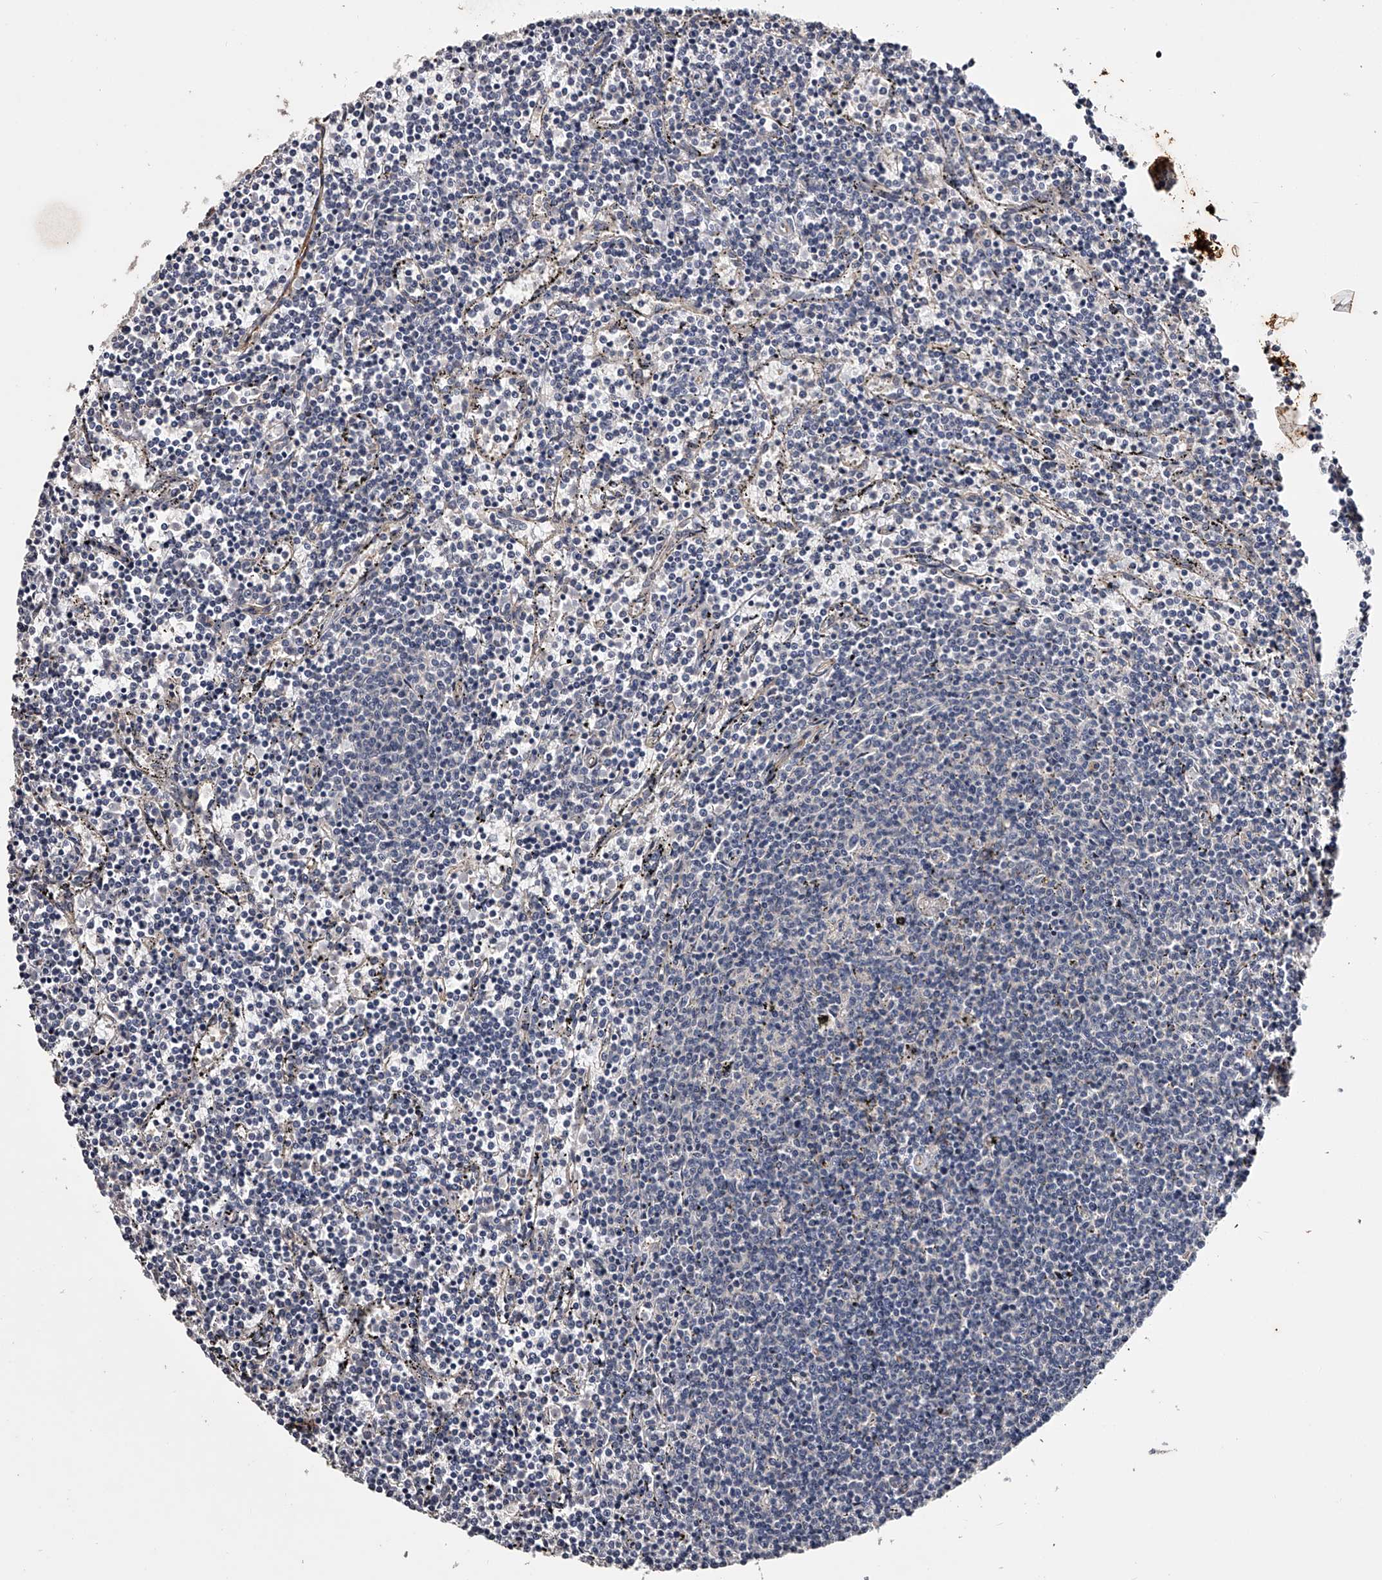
{"staining": {"intensity": "negative", "quantity": "none", "location": "none"}, "tissue": "lymphoma", "cell_type": "Tumor cells", "image_type": "cancer", "snomed": [{"axis": "morphology", "description": "Malignant lymphoma, non-Hodgkin's type, Low grade"}, {"axis": "topography", "description": "Spleen"}], "caption": "This is a photomicrograph of immunohistochemistry staining of lymphoma, which shows no staining in tumor cells. Brightfield microscopy of immunohistochemistry (IHC) stained with DAB (3,3'-diaminobenzidine) (brown) and hematoxylin (blue), captured at high magnification.", "gene": "MDN1", "patient": {"sex": "female", "age": 50}}